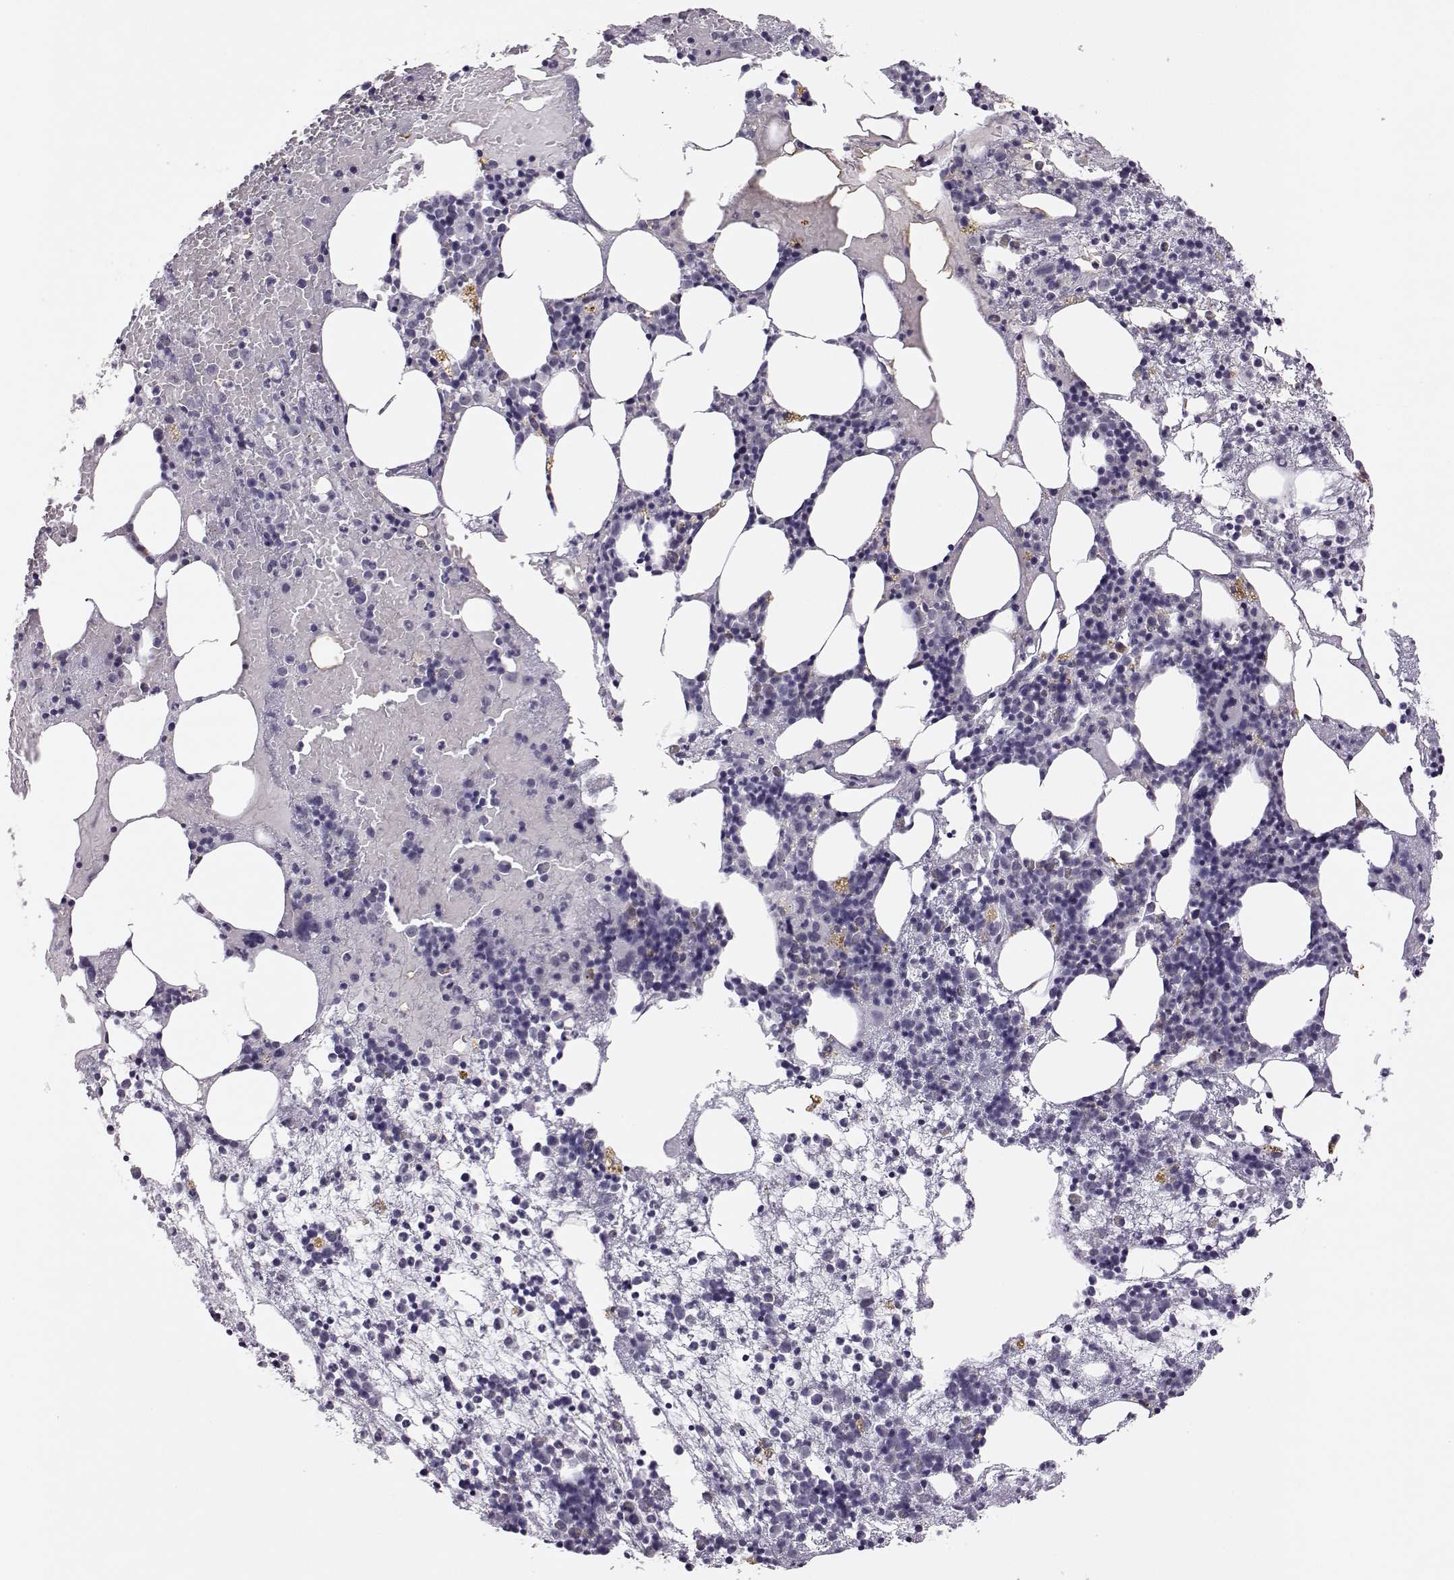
{"staining": {"intensity": "negative", "quantity": "none", "location": "none"}, "tissue": "bone marrow", "cell_type": "Hematopoietic cells", "image_type": "normal", "snomed": [{"axis": "morphology", "description": "Normal tissue, NOS"}, {"axis": "topography", "description": "Bone marrow"}], "caption": "Immunohistochemistry photomicrograph of unremarkable bone marrow: human bone marrow stained with DAB shows no significant protein positivity in hematopoietic cells. (Stains: DAB immunohistochemistry (IHC) with hematoxylin counter stain, Microscopy: brightfield microscopy at high magnification).", "gene": "VGF", "patient": {"sex": "male", "age": 54}}